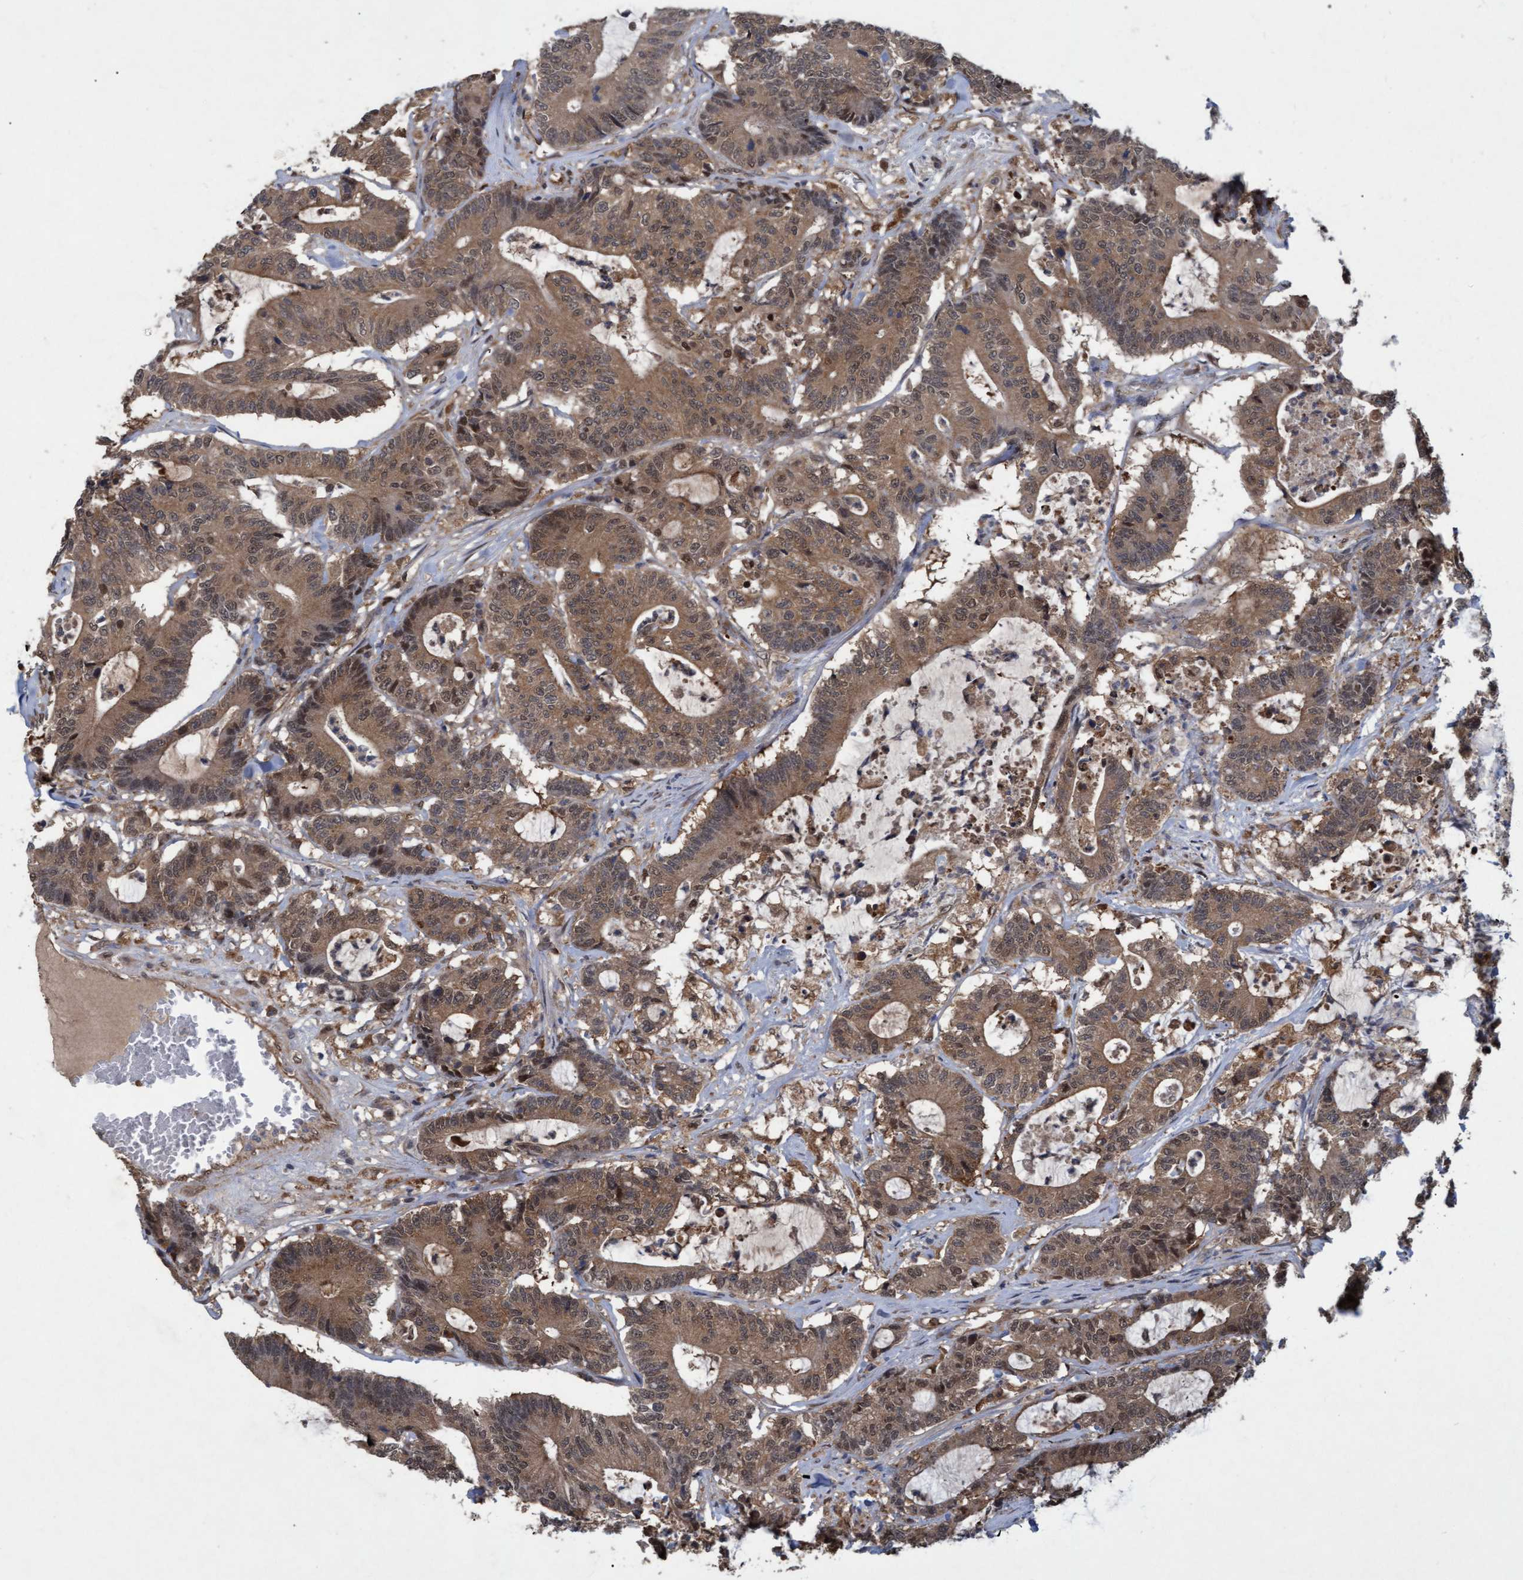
{"staining": {"intensity": "moderate", "quantity": ">75%", "location": "cytoplasmic/membranous,nuclear"}, "tissue": "colorectal cancer", "cell_type": "Tumor cells", "image_type": "cancer", "snomed": [{"axis": "morphology", "description": "Adenocarcinoma, NOS"}, {"axis": "topography", "description": "Colon"}], "caption": "Approximately >75% of tumor cells in human colorectal cancer (adenocarcinoma) display moderate cytoplasmic/membranous and nuclear protein staining as visualized by brown immunohistochemical staining.", "gene": "PSMB6", "patient": {"sex": "female", "age": 84}}